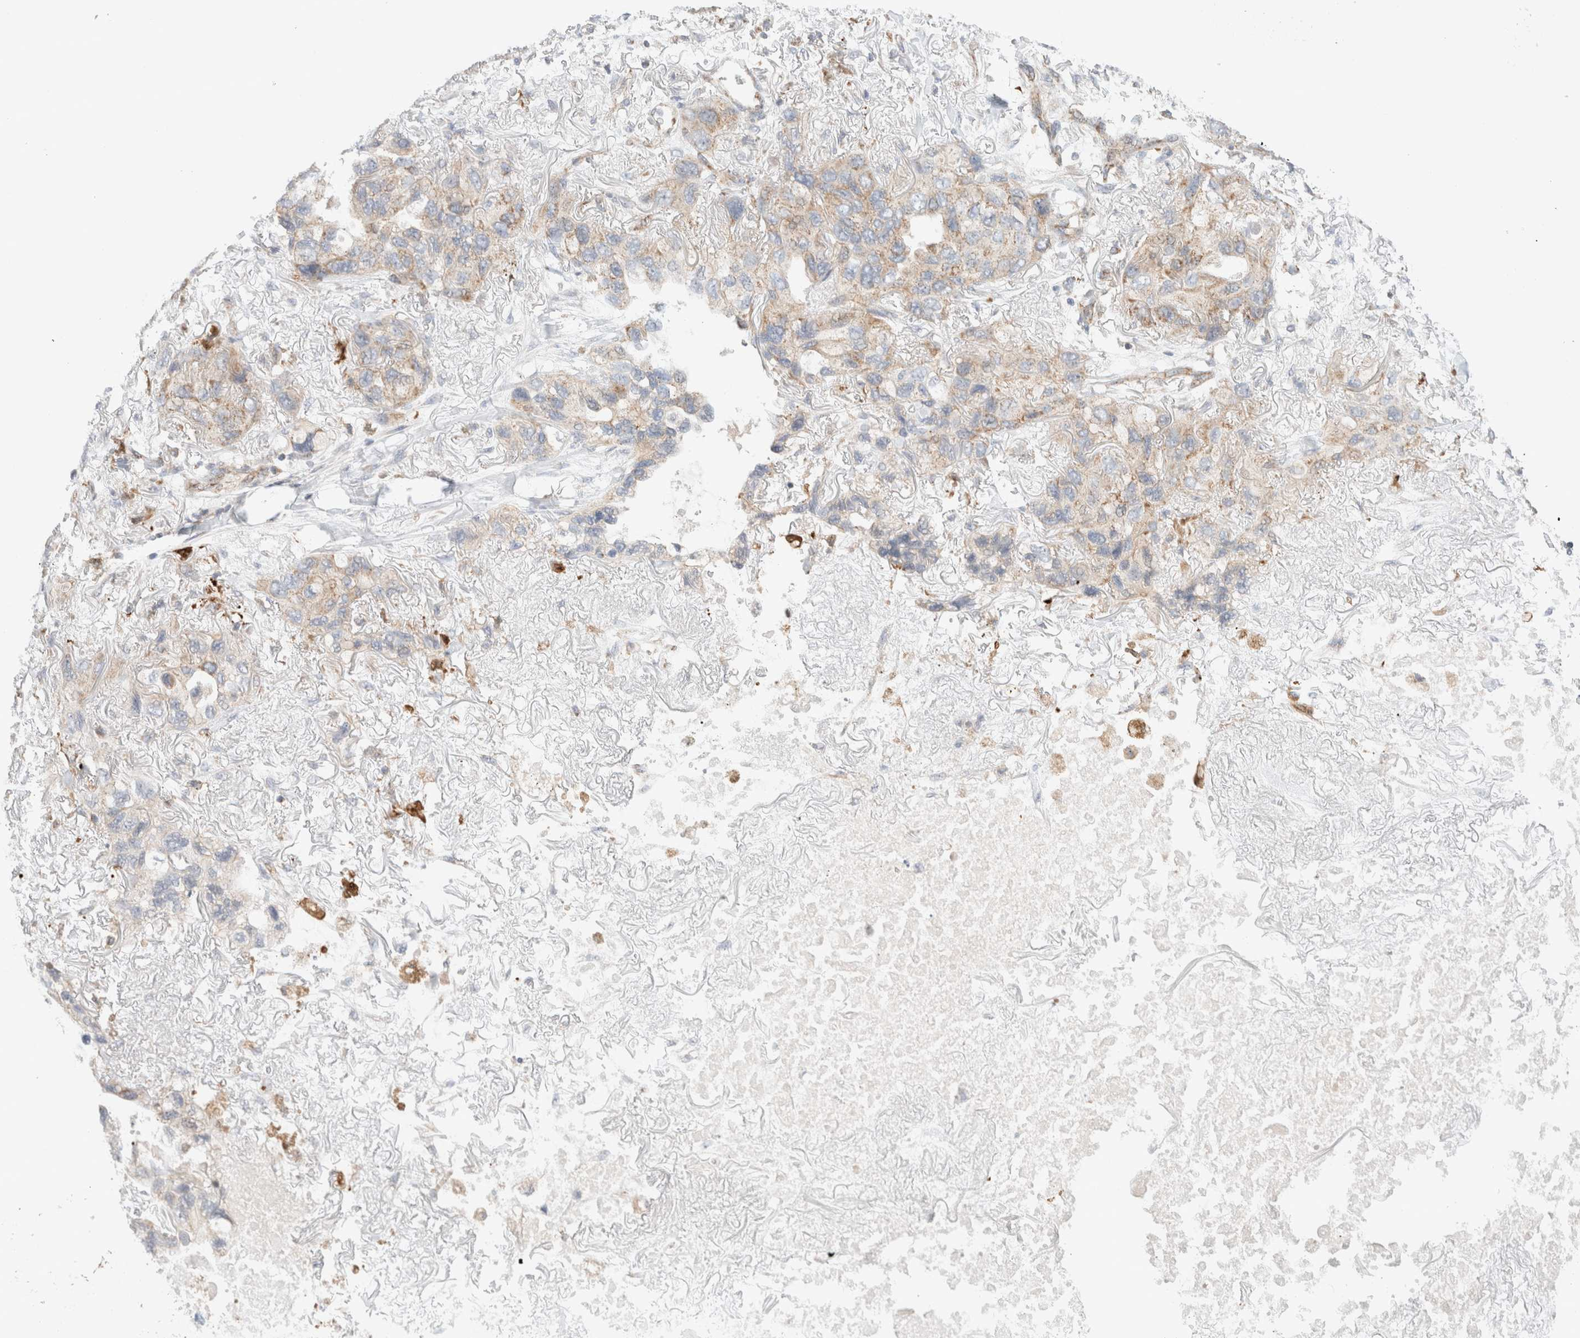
{"staining": {"intensity": "moderate", "quantity": ">75%", "location": "cytoplasmic/membranous"}, "tissue": "lung cancer", "cell_type": "Tumor cells", "image_type": "cancer", "snomed": [{"axis": "morphology", "description": "Squamous cell carcinoma, NOS"}, {"axis": "topography", "description": "Lung"}], "caption": "Human squamous cell carcinoma (lung) stained with a brown dye demonstrates moderate cytoplasmic/membranous positive expression in approximately >75% of tumor cells.", "gene": "MRM3", "patient": {"sex": "female", "age": 73}}